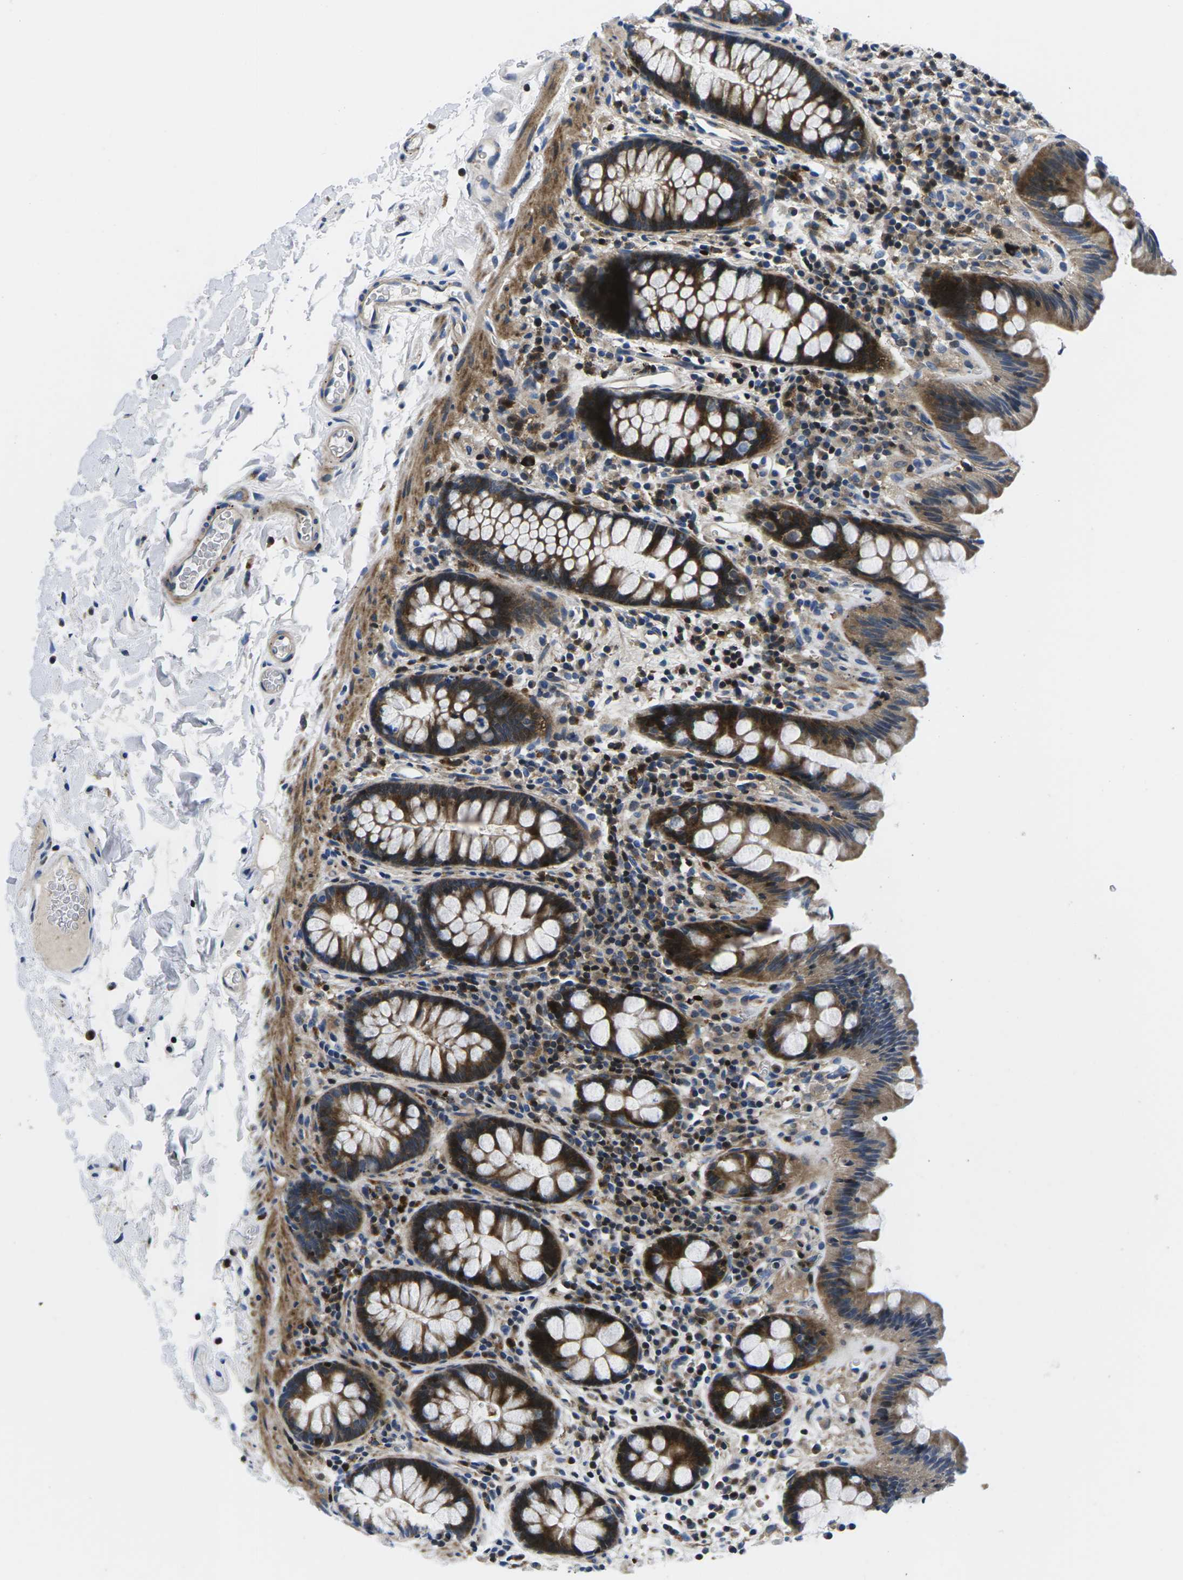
{"staining": {"intensity": "moderate", "quantity": "25%-75%", "location": "cytoplasmic/membranous"}, "tissue": "colon", "cell_type": "Endothelial cells", "image_type": "normal", "snomed": [{"axis": "morphology", "description": "Normal tissue, NOS"}, {"axis": "topography", "description": "Colon"}], "caption": "Unremarkable colon exhibits moderate cytoplasmic/membranous staining in about 25%-75% of endothelial cells, visualized by immunohistochemistry. Using DAB (brown) and hematoxylin (blue) stains, captured at high magnification using brightfield microscopy.", "gene": "PLCE1", "patient": {"sex": "female", "age": 80}}